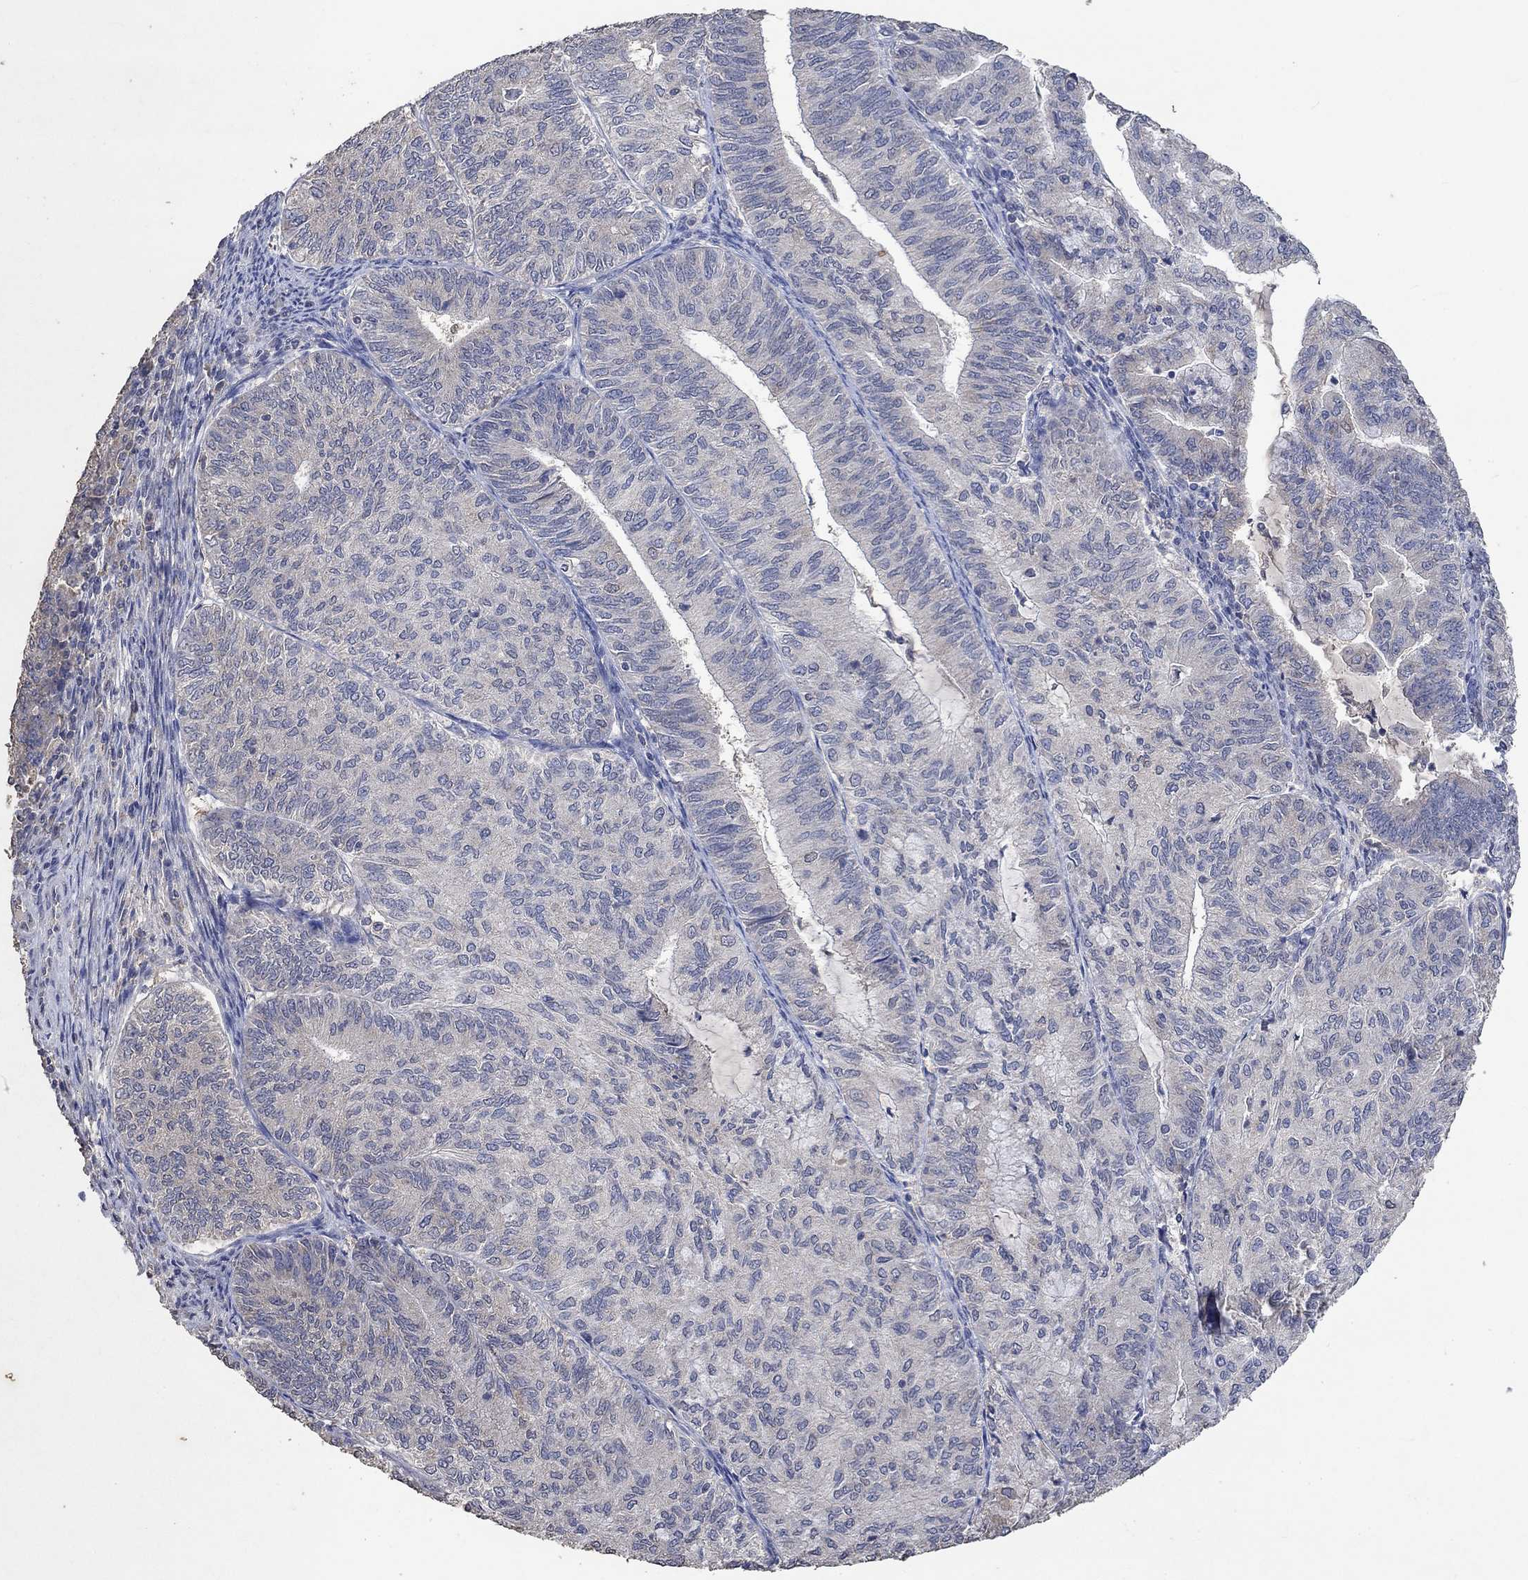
{"staining": {"intensity": "negative", "quantity": "none", "location": "none"}, "tissue": "endometrial cancer", "cell_type": "Tumor cells", "image_type": "cancer", "snomed": [{"axis": "morphology", "description": "Adenocarcinoma, NOS"}, {"axis": "topography", "description": "Endometrium"}], "caption": "High power microscopy photomicrograph of an IHC histopathology image of endometrial cancer (adenocarcinoma), revealing no significant positivity in tumor cells. The staining was performed using DAB (3,3'-diaminobenzidine) to visualize the protein expression in brown, while the nuclei were stained in blue with hematoxylin (Magnification: 20x).", "gene": "PTPN20", "patient": {"sex": "female", "age": 82}}